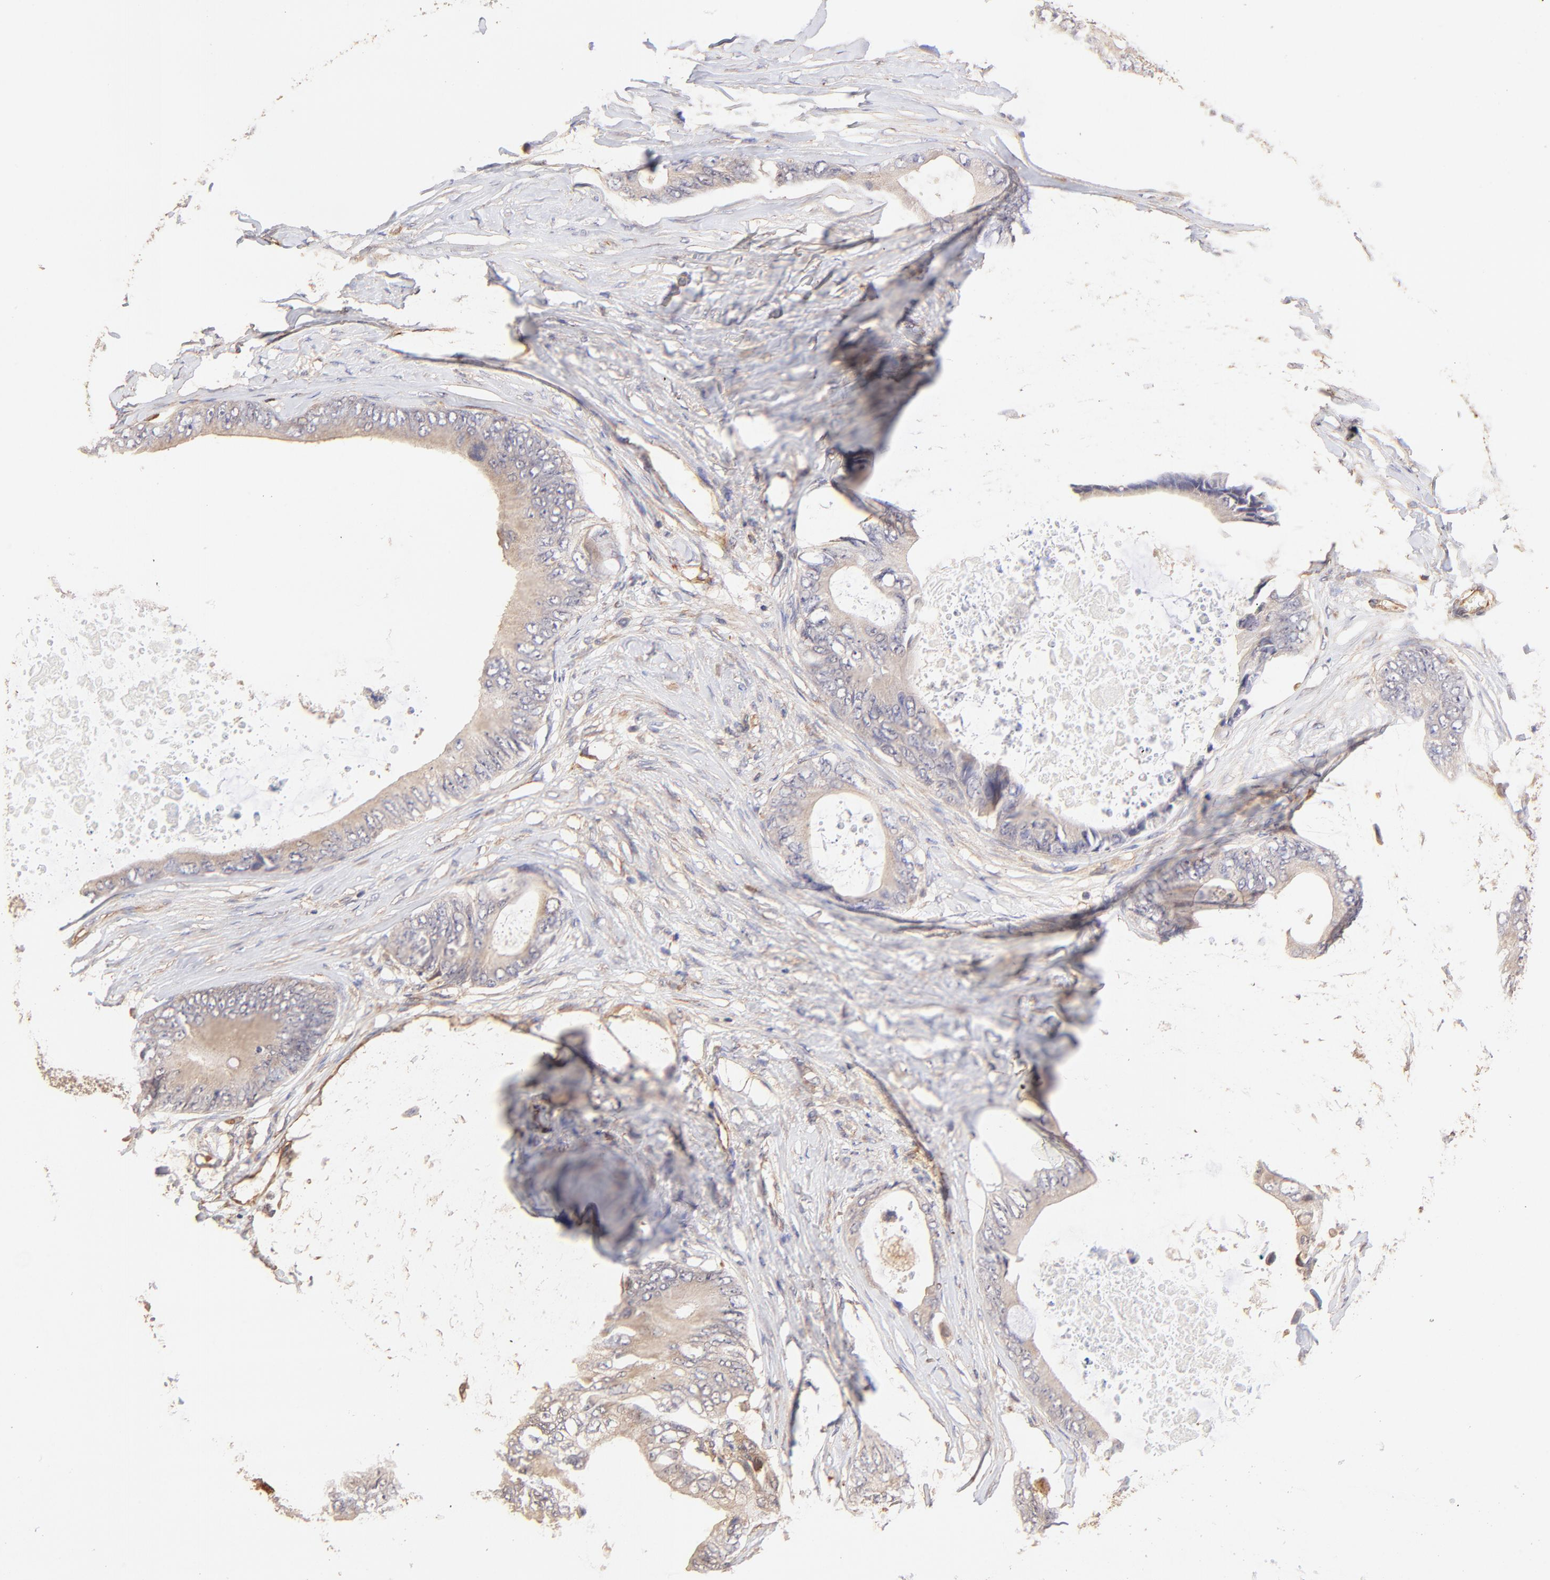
{"staining": {"intensity": "weak", "quantity": ">75%", "location": "cytoplasmic/membranous"}, "tissue": "colorectal cancer", "cell_type": "Tumor cells", "image_type": "cancer", "snomed": [{"axis": "morphology", "description": "Normal tissue, NOS"}, {"axis": "morphology", "description": "Adenocarcinoma, NOS"}, {"axis": "topography", "description": "Rectum"}, {"axis": "topography", "description": "Peripheral nerve tissue"}], "caption": "This image displays colorectal cancer (adenocarcinoma) stained with immunohistochemistry to label a protein in brown. The cytoplasmic/membranous of tumor cells show weak positivity for the protein. Nuclei are counter-stained blue.", "gene": "TNFAIP3", "patient": {"sex": "female", "age": 77}}